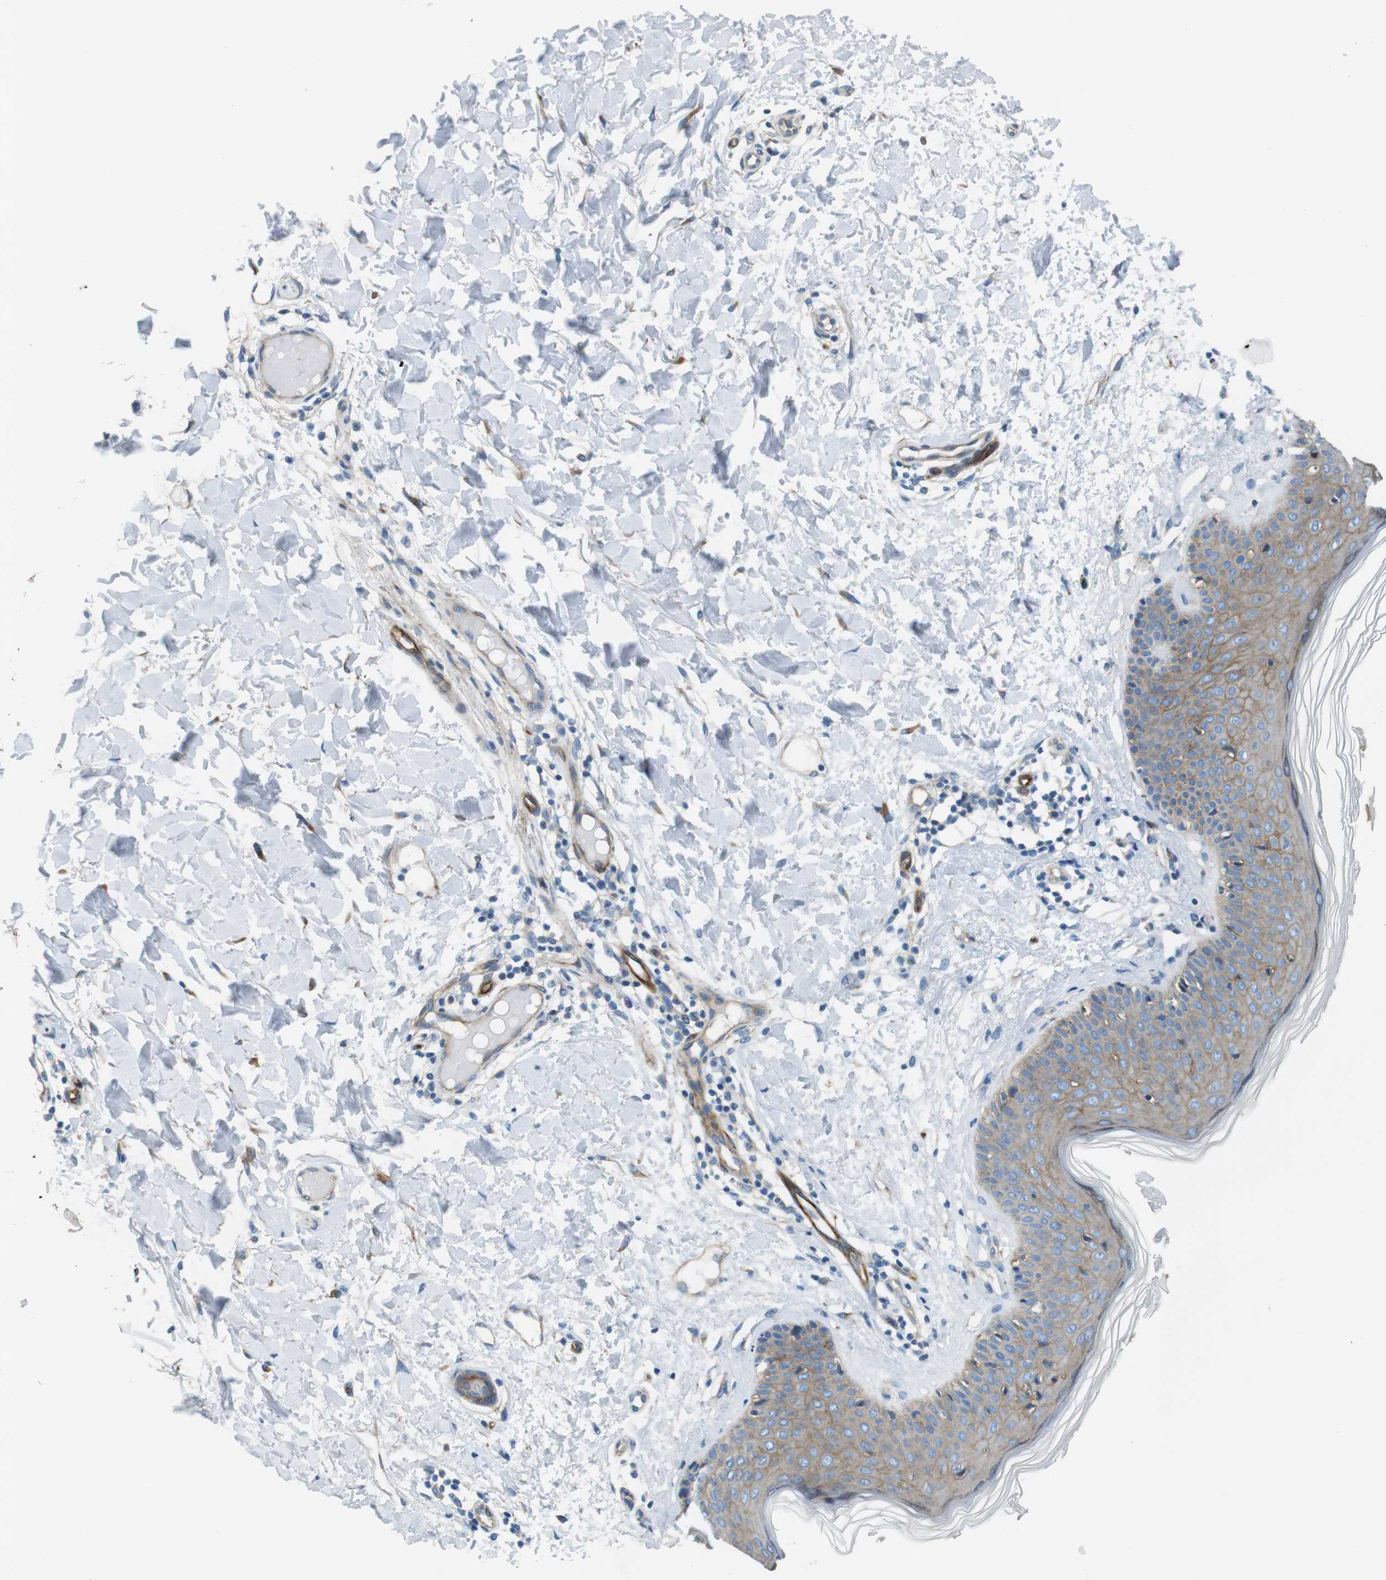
{"staining": {"intensity": "moderate", "quantity": ">75%", "location": "cytoplasmic/membranous"}, "tissue": "skin", "cell_type": "Fibroblasts", "image_type": "normal", "snomed": [{"axis": "morphology", "description": "Normal tissue, NOS"}, {"axis": "topography", "description": "Skin"}], "caption": "Unremarkable skin exhibits moderate cytoplasmic/membranous positivity in about >75% of fibroblasts, visualized by immunohistochemistry. (DAB (3,3'-diaminobenzidine) IHC, brown staining for protein, blue staining for nuclei).", "gene": "EMP2", "patient": {"sex": "female", "age": 56}}